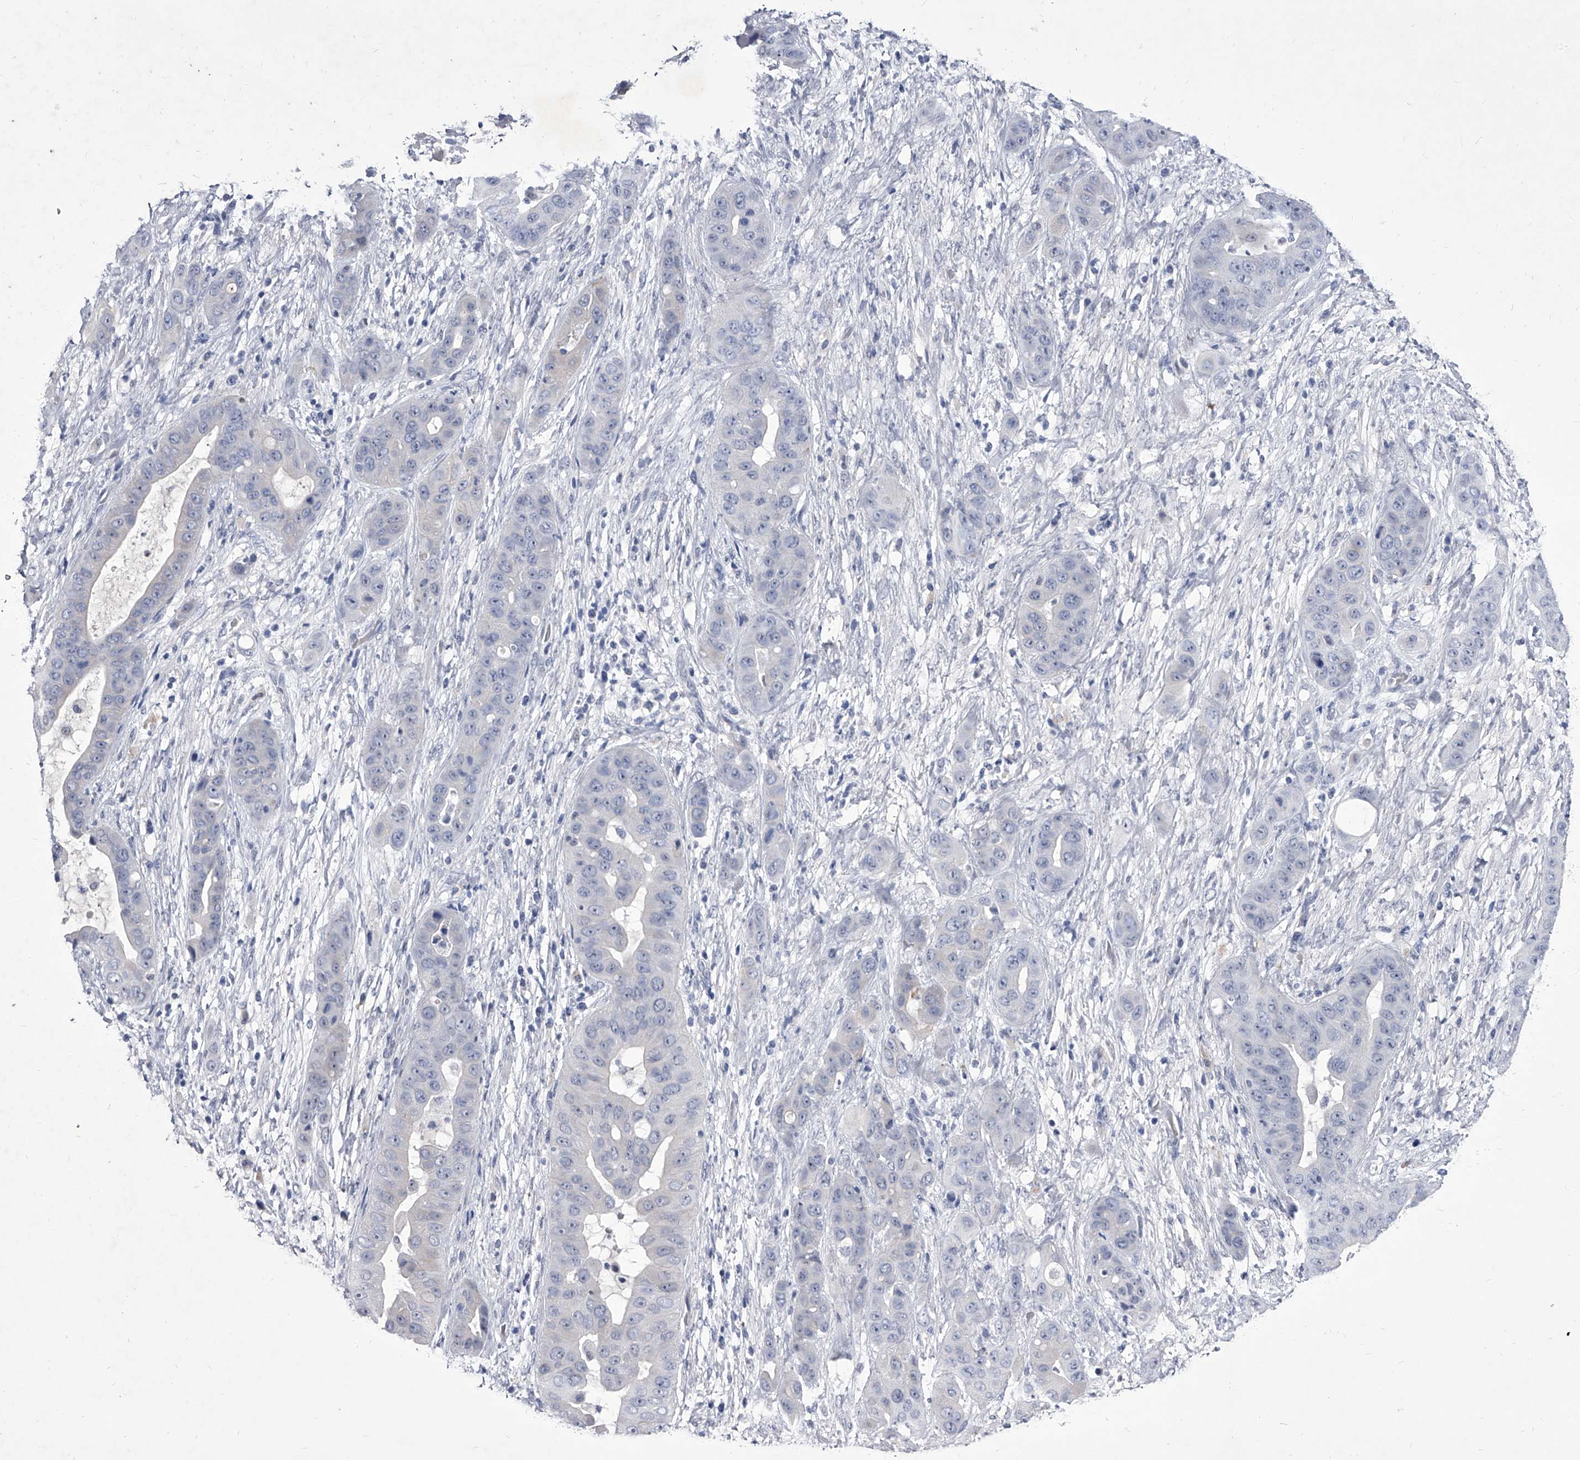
{"staining": {"intensity": "negative", "quantity": "none", "location": "none"}, "tissue": "liver cancer", "cell_type": "Tumor cells", "image_type": "cancer", "snomed": [{"axis": "morphology", "description": "Cholangiocarcinoma"}, {"axis": "topography", "description": "Liver"}], "caption": "An immunohistochemistry (IHC) photomicrograph of cholangiocarcinoma (liver) is shown. There is no staining in tumor cells of cholangiocarcinoma (liver). (Immunohistochemistry, brightfield microscopy, high magnification).", "gene": "CRISP2", "patient": {"sex": "female", "age": 52}}